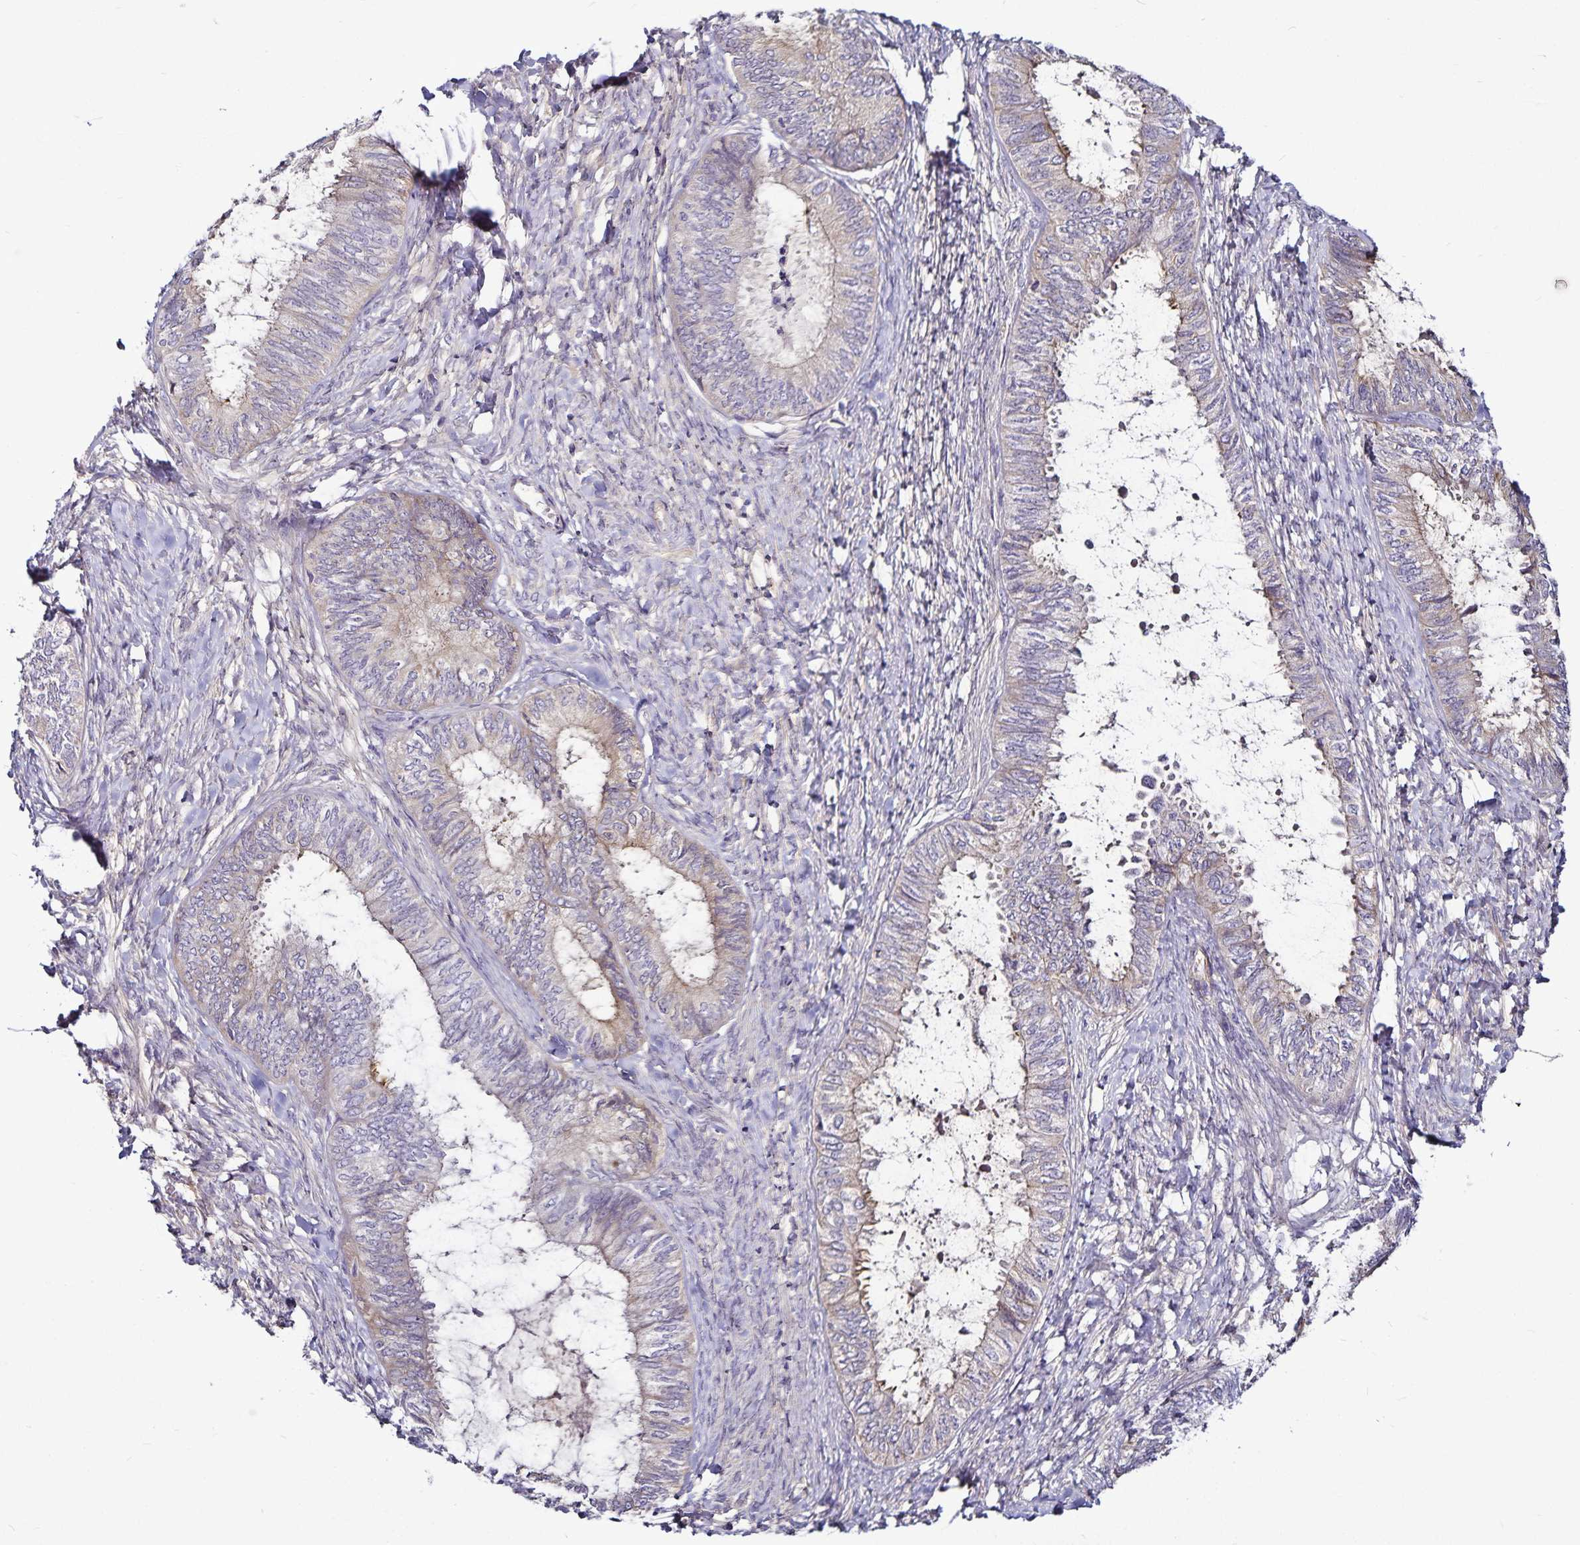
{"staining": {"intensity": "weak", "quantity": "<25%", "location": "cytoplasmic/membranous"}, "tissue": "ovarian cancer", "cell_type": "Tumor cells", "image_type": "cancer", "snomed": [{"axis": "morphology", "description": "Carcinoma, endometroid"}, {"axis": "topography", "description": "Ovary"}], "caption": "An immunohistochemistry (IHC) photomicrograph of endometroid carcinoma (ovarian) is shown. There is no staining in tumor cells of endometroid carcinoma (ovarian).", "gene": "GNG12", "patient": {"sex": "female", "age": 70}}